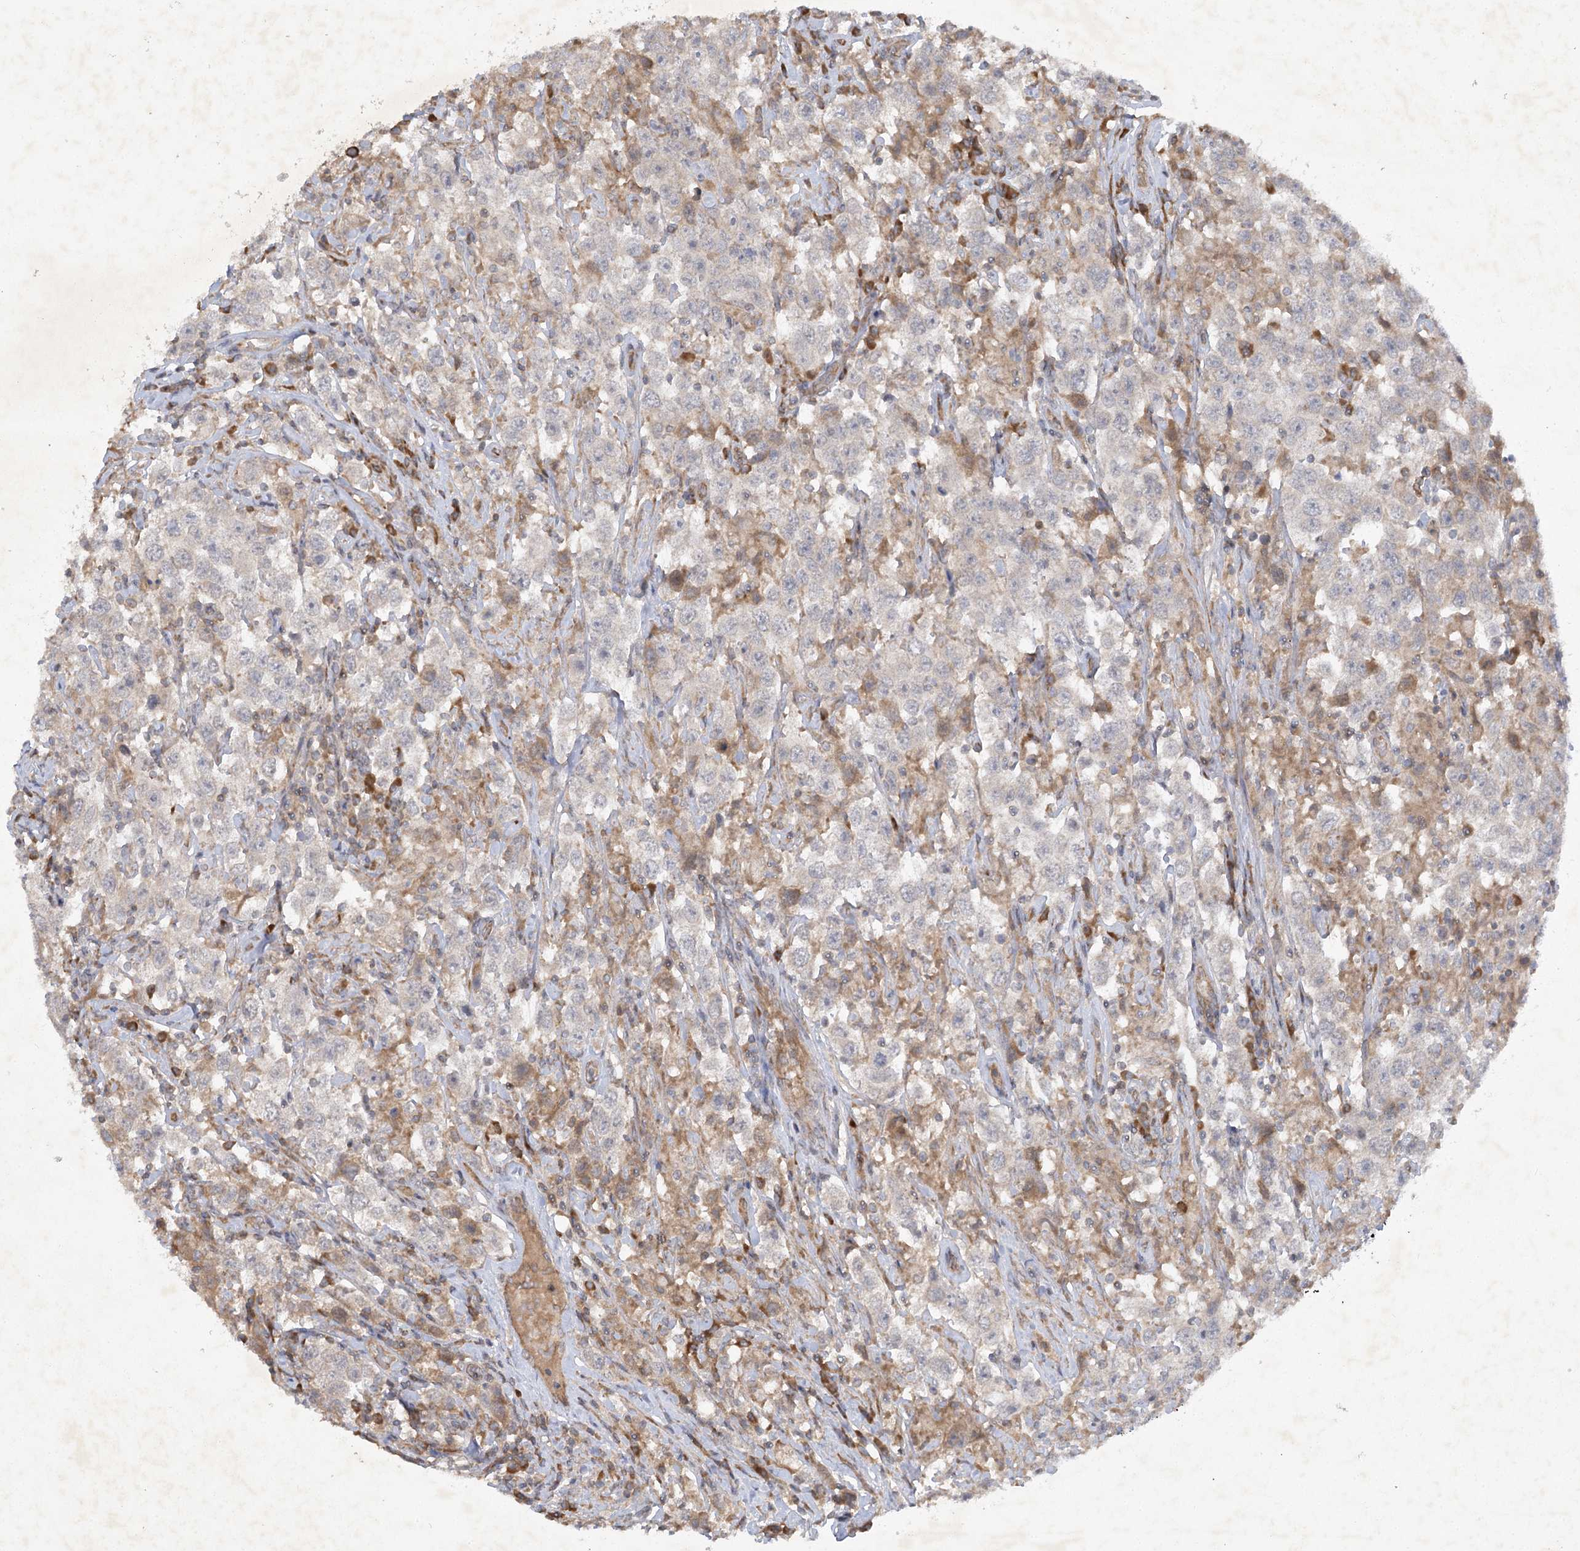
{"staining": {"intensity": "weak", "quantity": "25%-75%", "location": "cytoplasmic/membranous"}, "tissue": "testis cancer", "cell_type": "Tumor cells", "image_type": "cancer", "snomed": [{"axis": "morphology", "description": "Seminoma, NOS"}, {"axis": "topography", "description": "Testis"}], "caption": "A brown stain highlights weak cytoplasmic/membranous staining of a protein in human testis cancer tumor cells. (IHC, brightfield microscopy, high magnification).", "gene": "TRAF3IP1", "patient": {"sex": "male", "age": 41}}